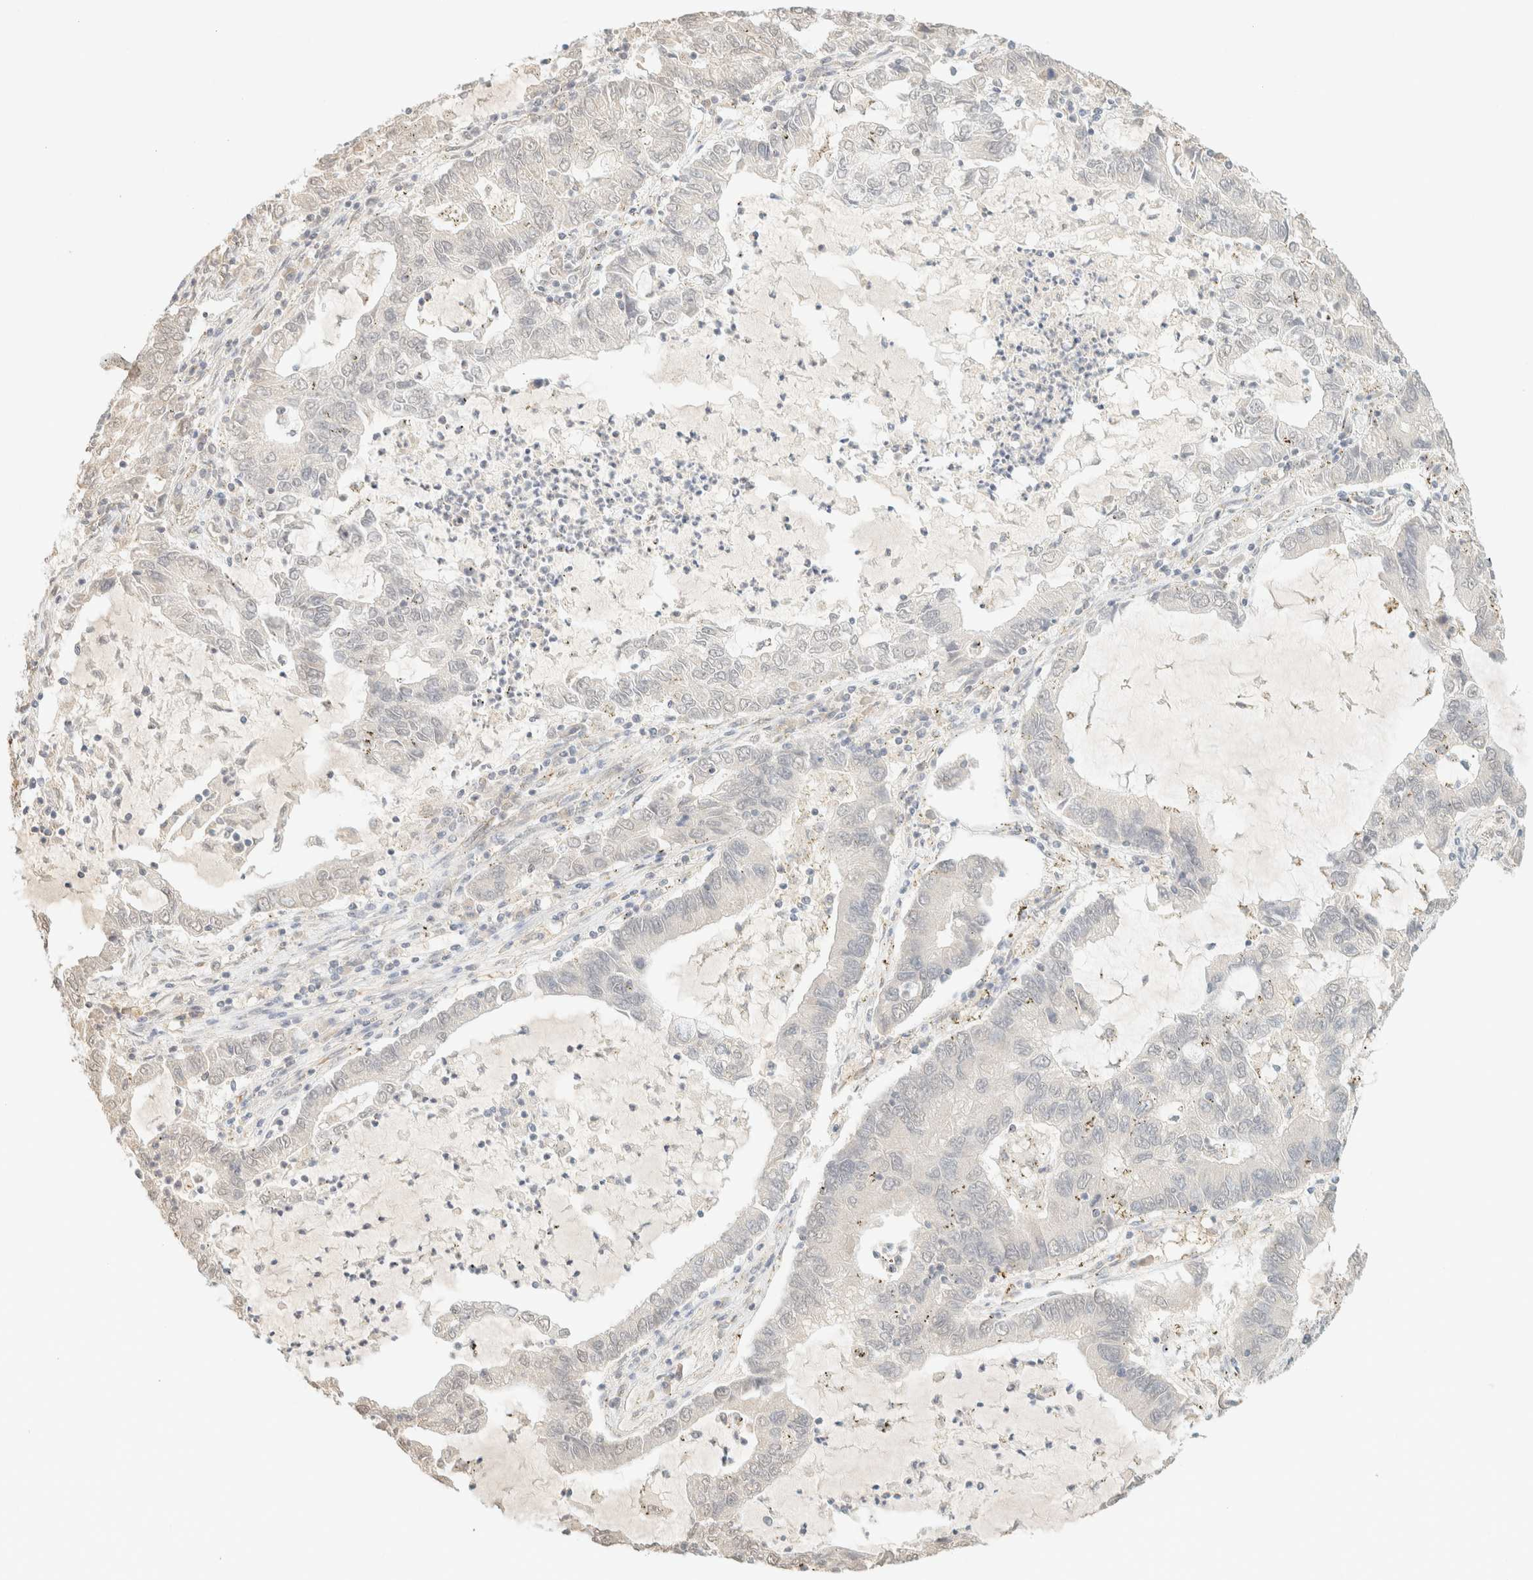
{"staining": {"intensity": "negative", "quantity": "none", "location": "none"}, "tissue": "lung cancer", "cell_type": "Tumor cells", "image_type": "cancer", "snomed": [{"axis": "morphology", "description": "Adenocarcinoma, NOS"}, {"axis": "topography", "description": "Lung"}], "caption": "Lung cancer (adenocarcinoma) was stained to show a protein in brown. There is no significant staining in tumor cells.", "gene": "SPARCL1", "patient": {"sex": "female", "age": 51}}